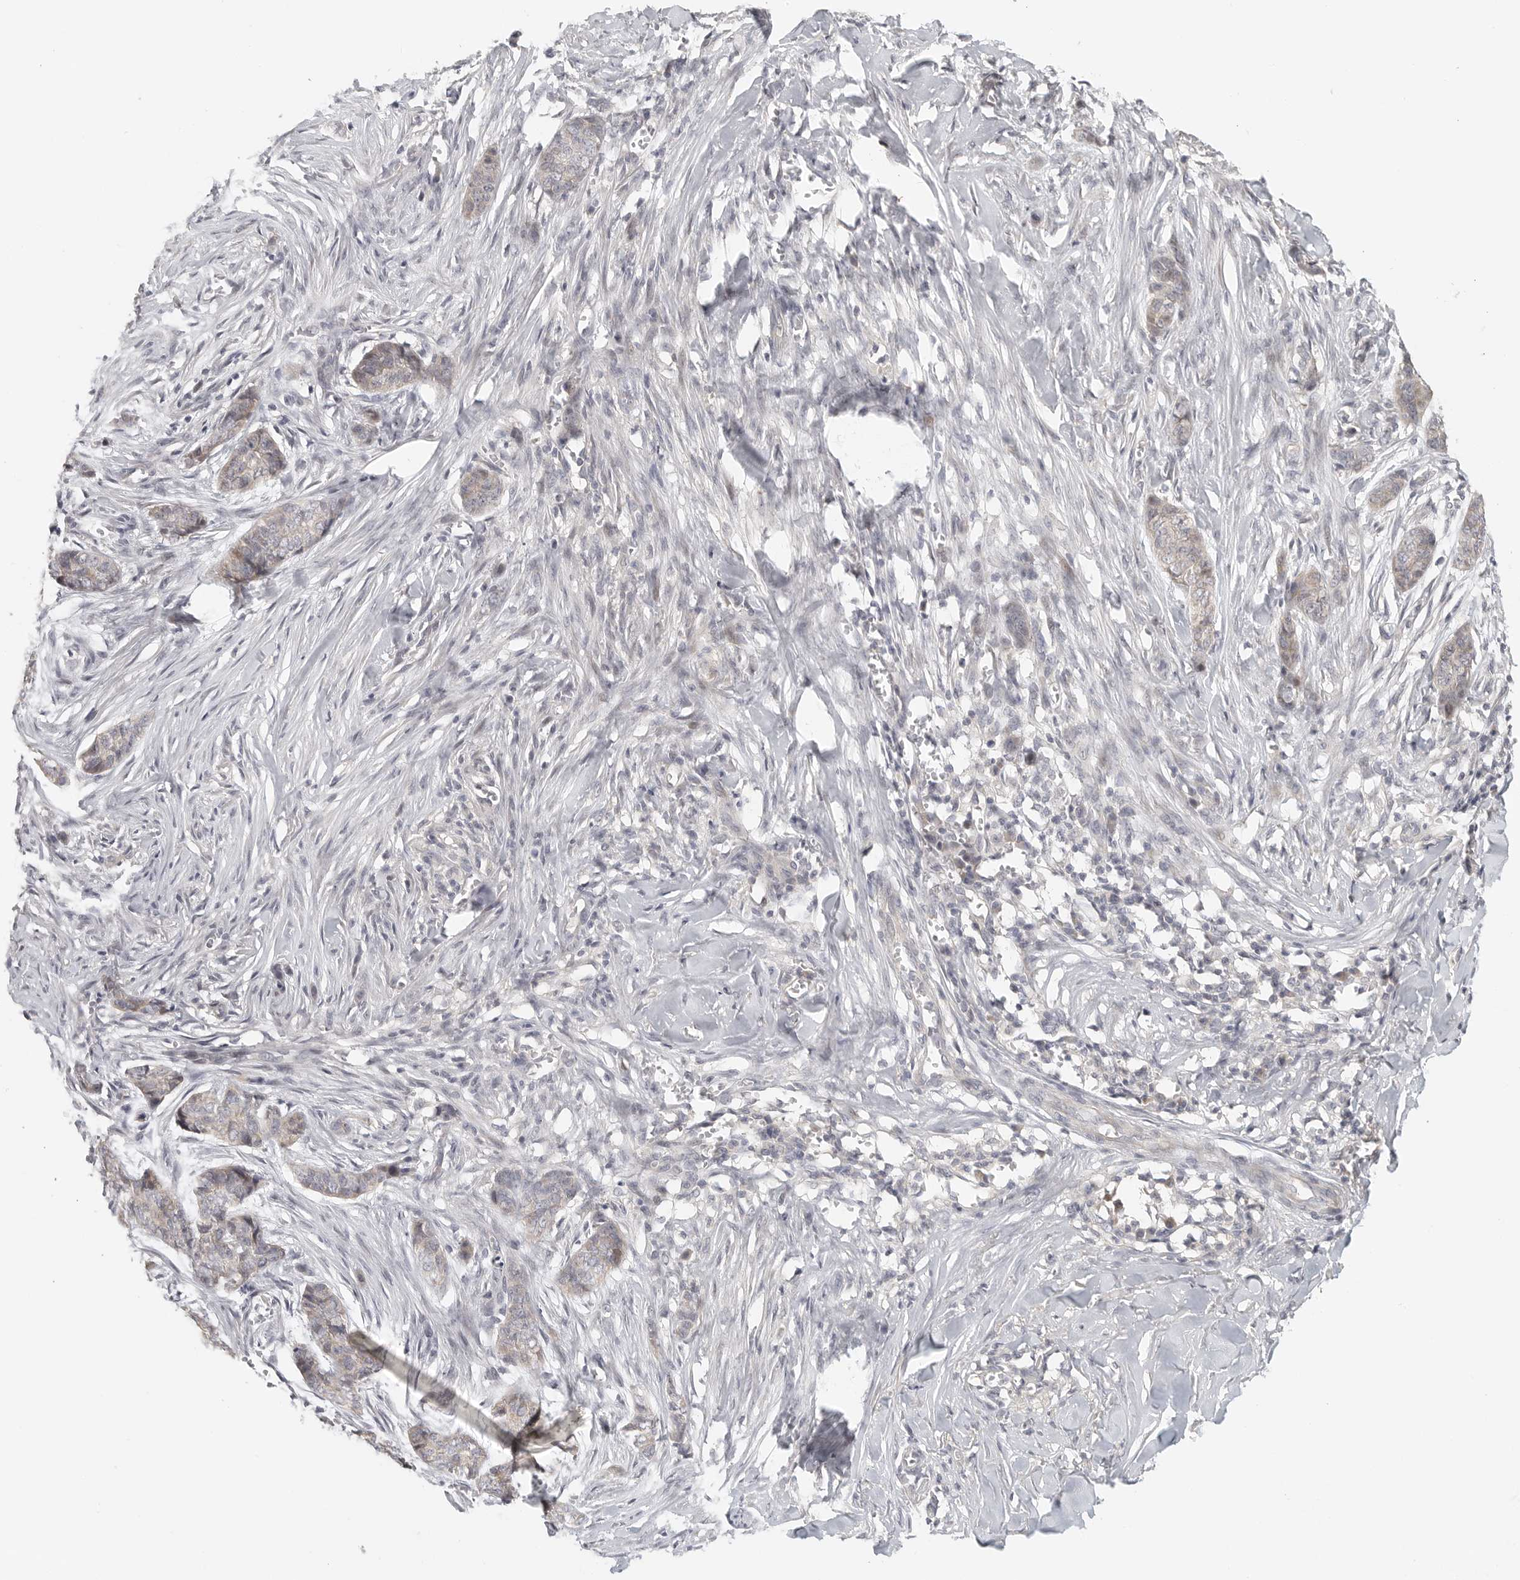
{"staining": {"intensity": "weak", "quantity": ">75%", "location": "cytoplasmic/membranous"}, "tissue": "skin cancer", "cell_type": "Tumor cells", "image_type": "cancer", "snomed": [{"axis": "morphology", "description": "Basal cell carcinoma"}, {"axis": "topography", "description": "Skin"}], "caption": "Basal cell carcinoma (skin) stained with DAB (3,3'-diaminobenzidine) immunohistochemistry demonstrates low levels of weak cytoplasmic/membranous expression in about >75% of tumor cells.", "gene": "HDAC6", "patient": {"sex": "female", "age": 64}}